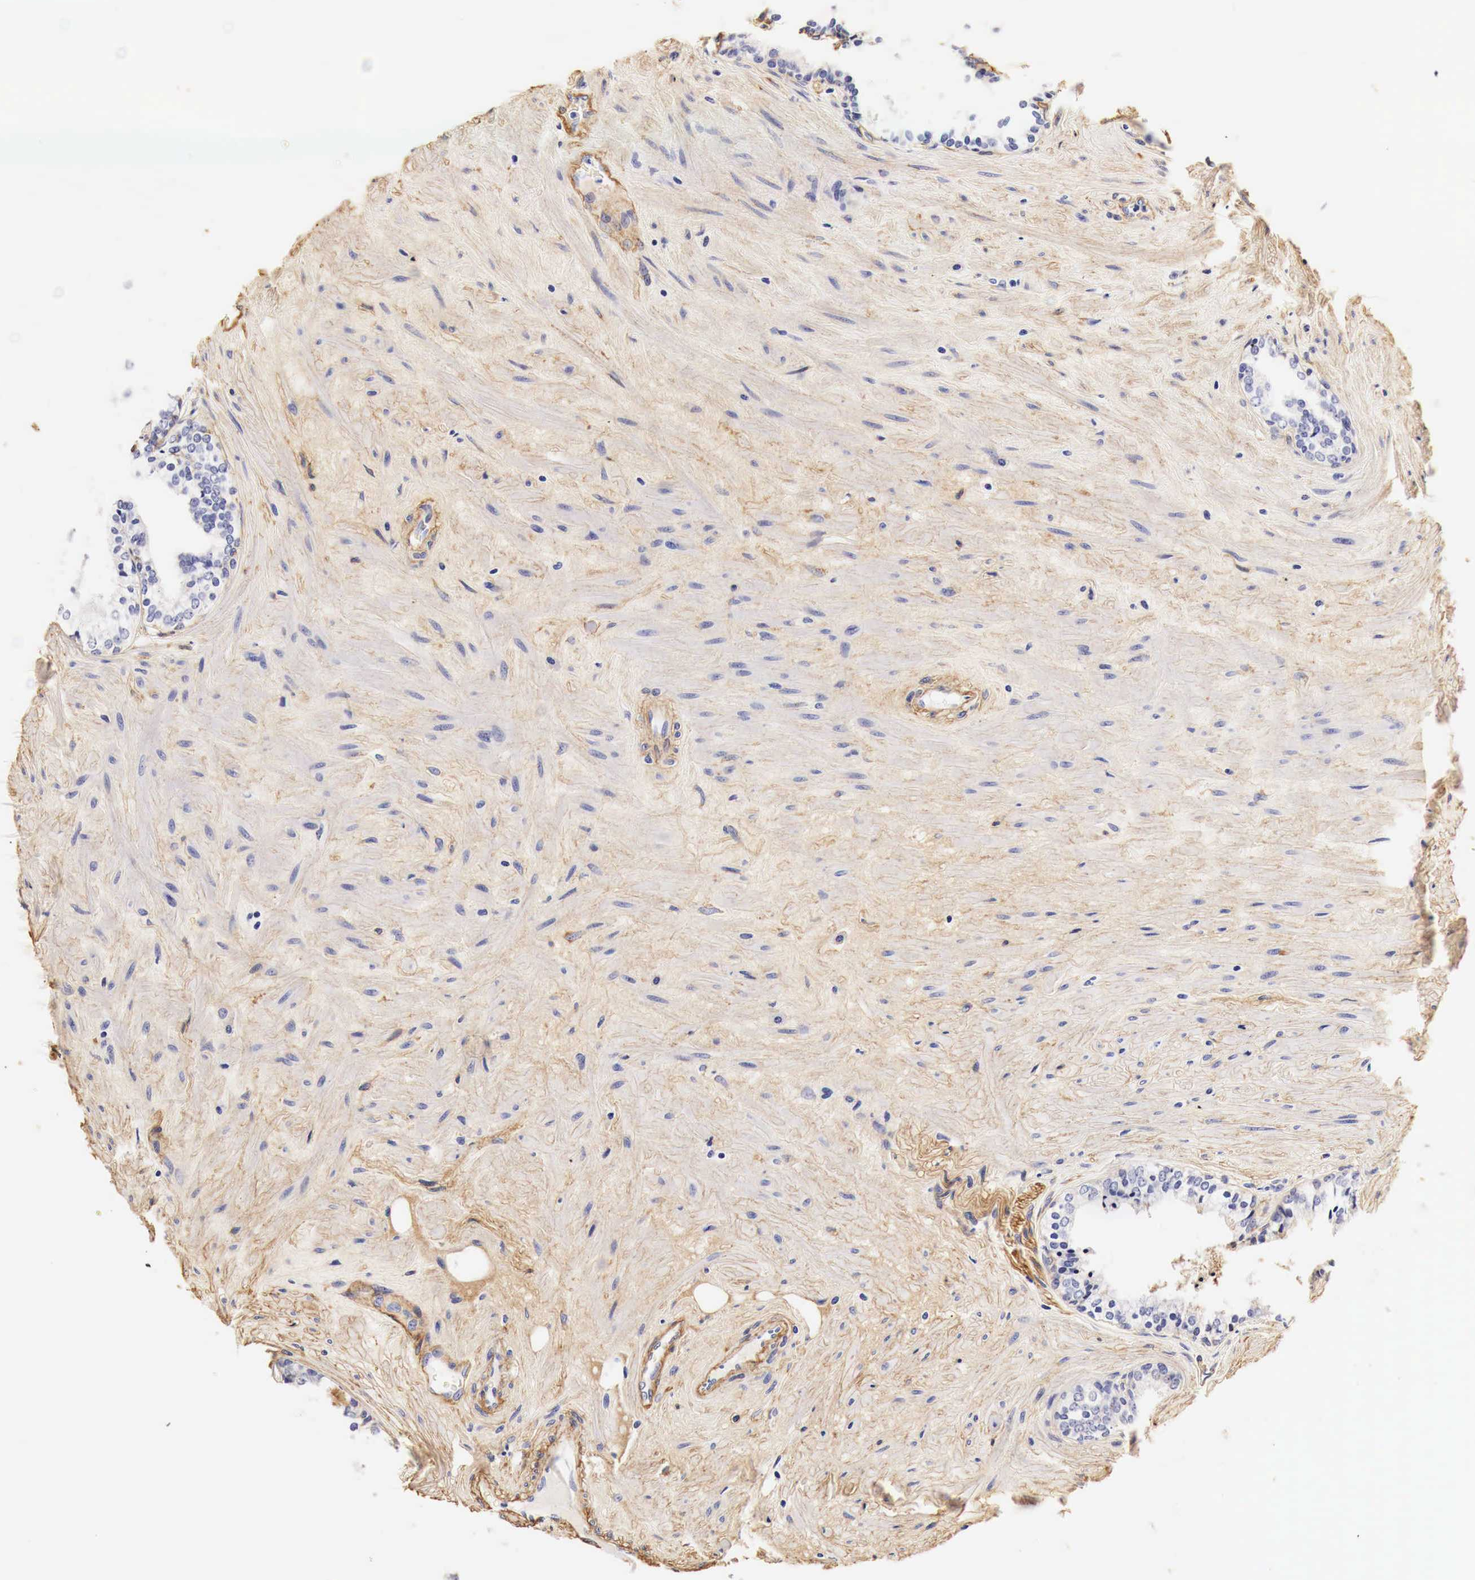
{"staining": {"intensity": "negative", "quantity": "none", "location": "none"}, "tissue": "prostate", "cell_type": "Glandular cells", "image_type": "normal", "snomed": [{"axis": "morphology", "description": "Normal tissue, NOS"}, {"axis": "topography", "description": "Prostate"}], "caption": "Human prostate stained for a protein using immunohistochemistry (IHC) reveals no staining in glandular cells.", "gene": "LAMB2", "patient": {"sex": "male", "age": 65}}